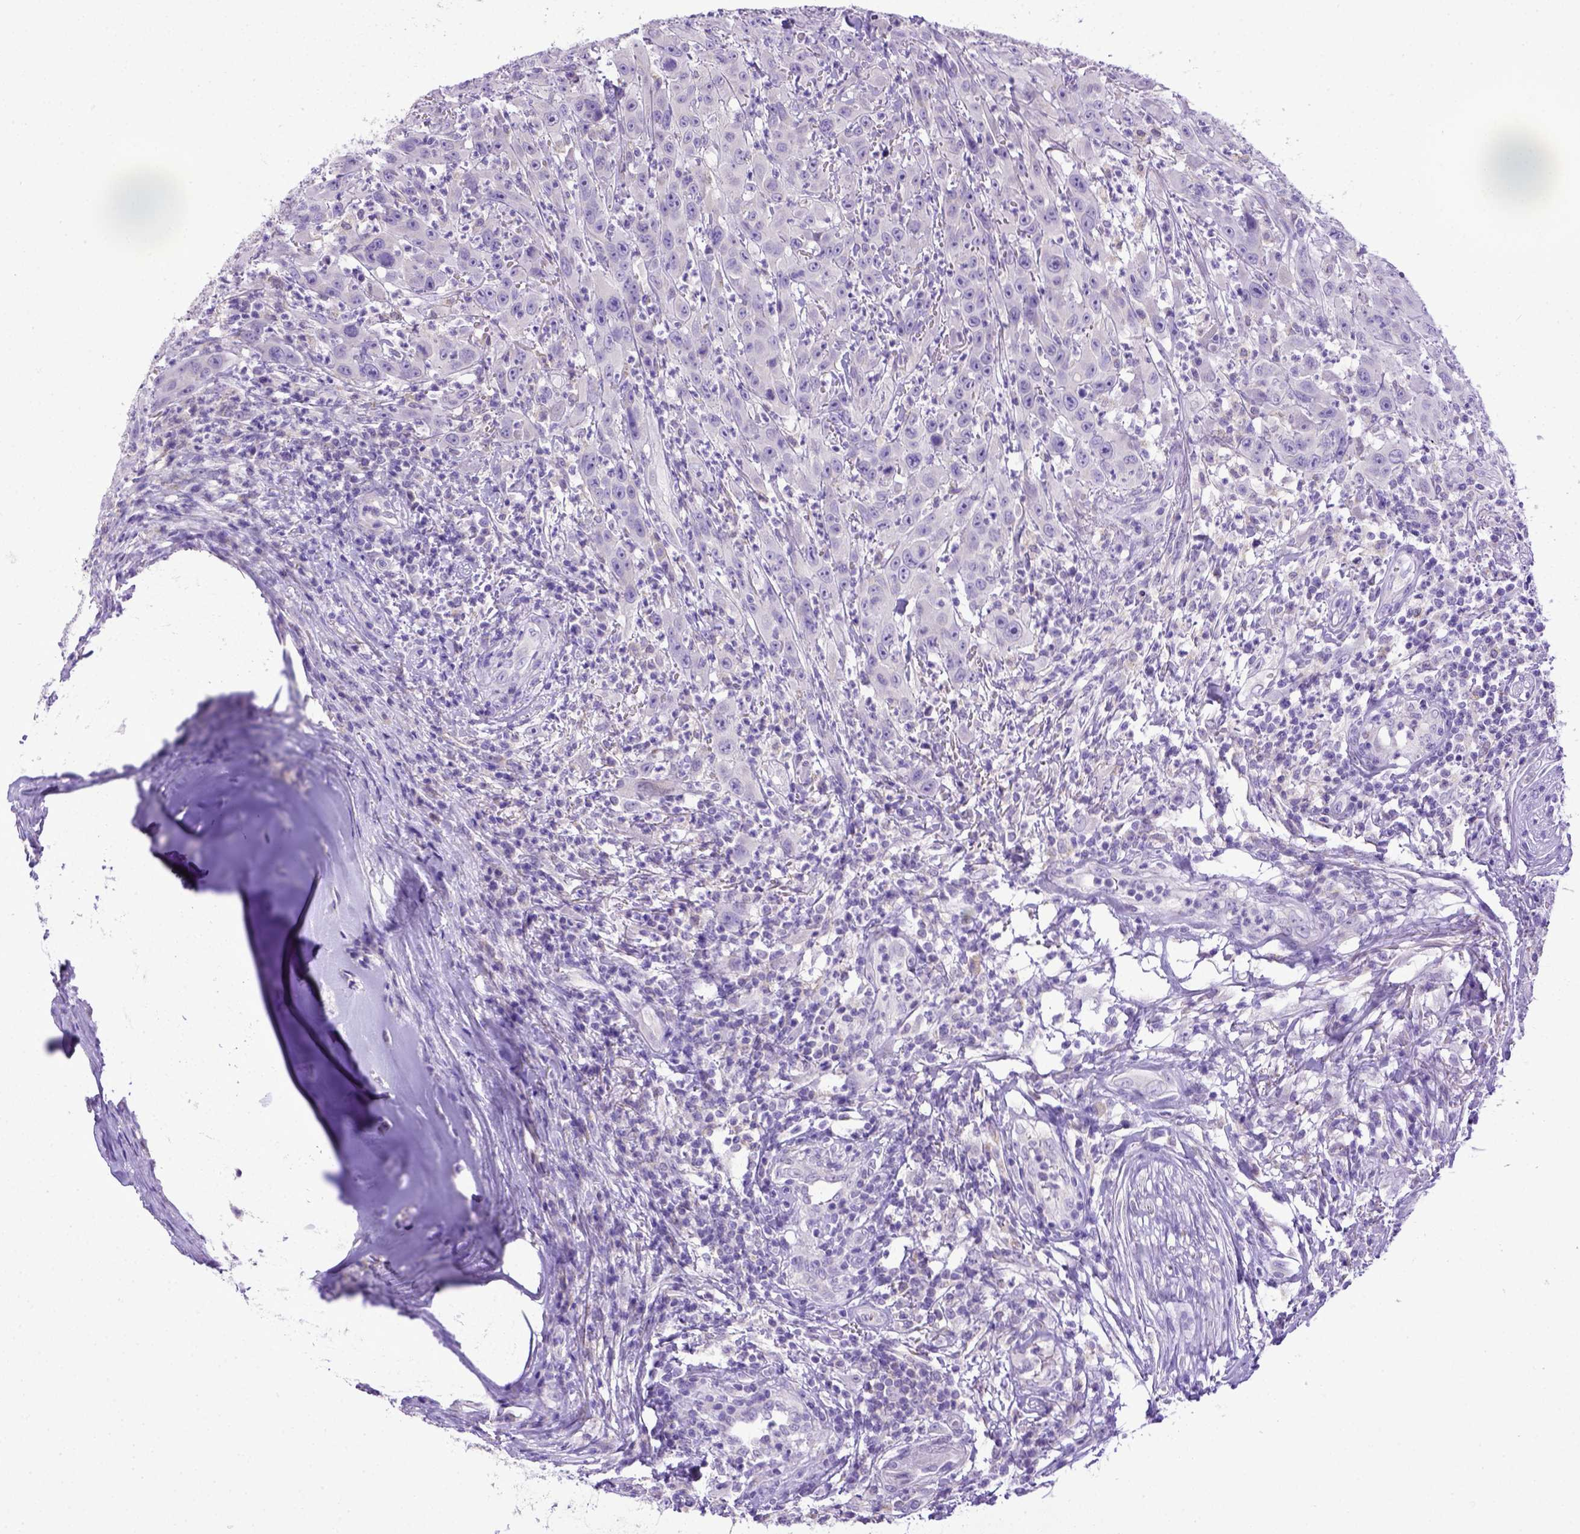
{"staining": {"intensity": "negative", "quantity": "none", "location": "none"}, "tissue": "head and neck cancer", "cell_type": "Tumor cells", "image_type": "cancer", "snomed": [{"axis": "morphology", "description": "Squamous cell carcinoma, NOS"}, {"axis": "topography", "description": "Skin"}, {"axis": "topography", "description": "Head-Neck"}], "caption": "An image of head and neck squamous cell carcinoma stained for a protein shows no brown staining in tumor cells.", "gene": "SPEF1", "patient": {"sex": "male", "age": 80}}